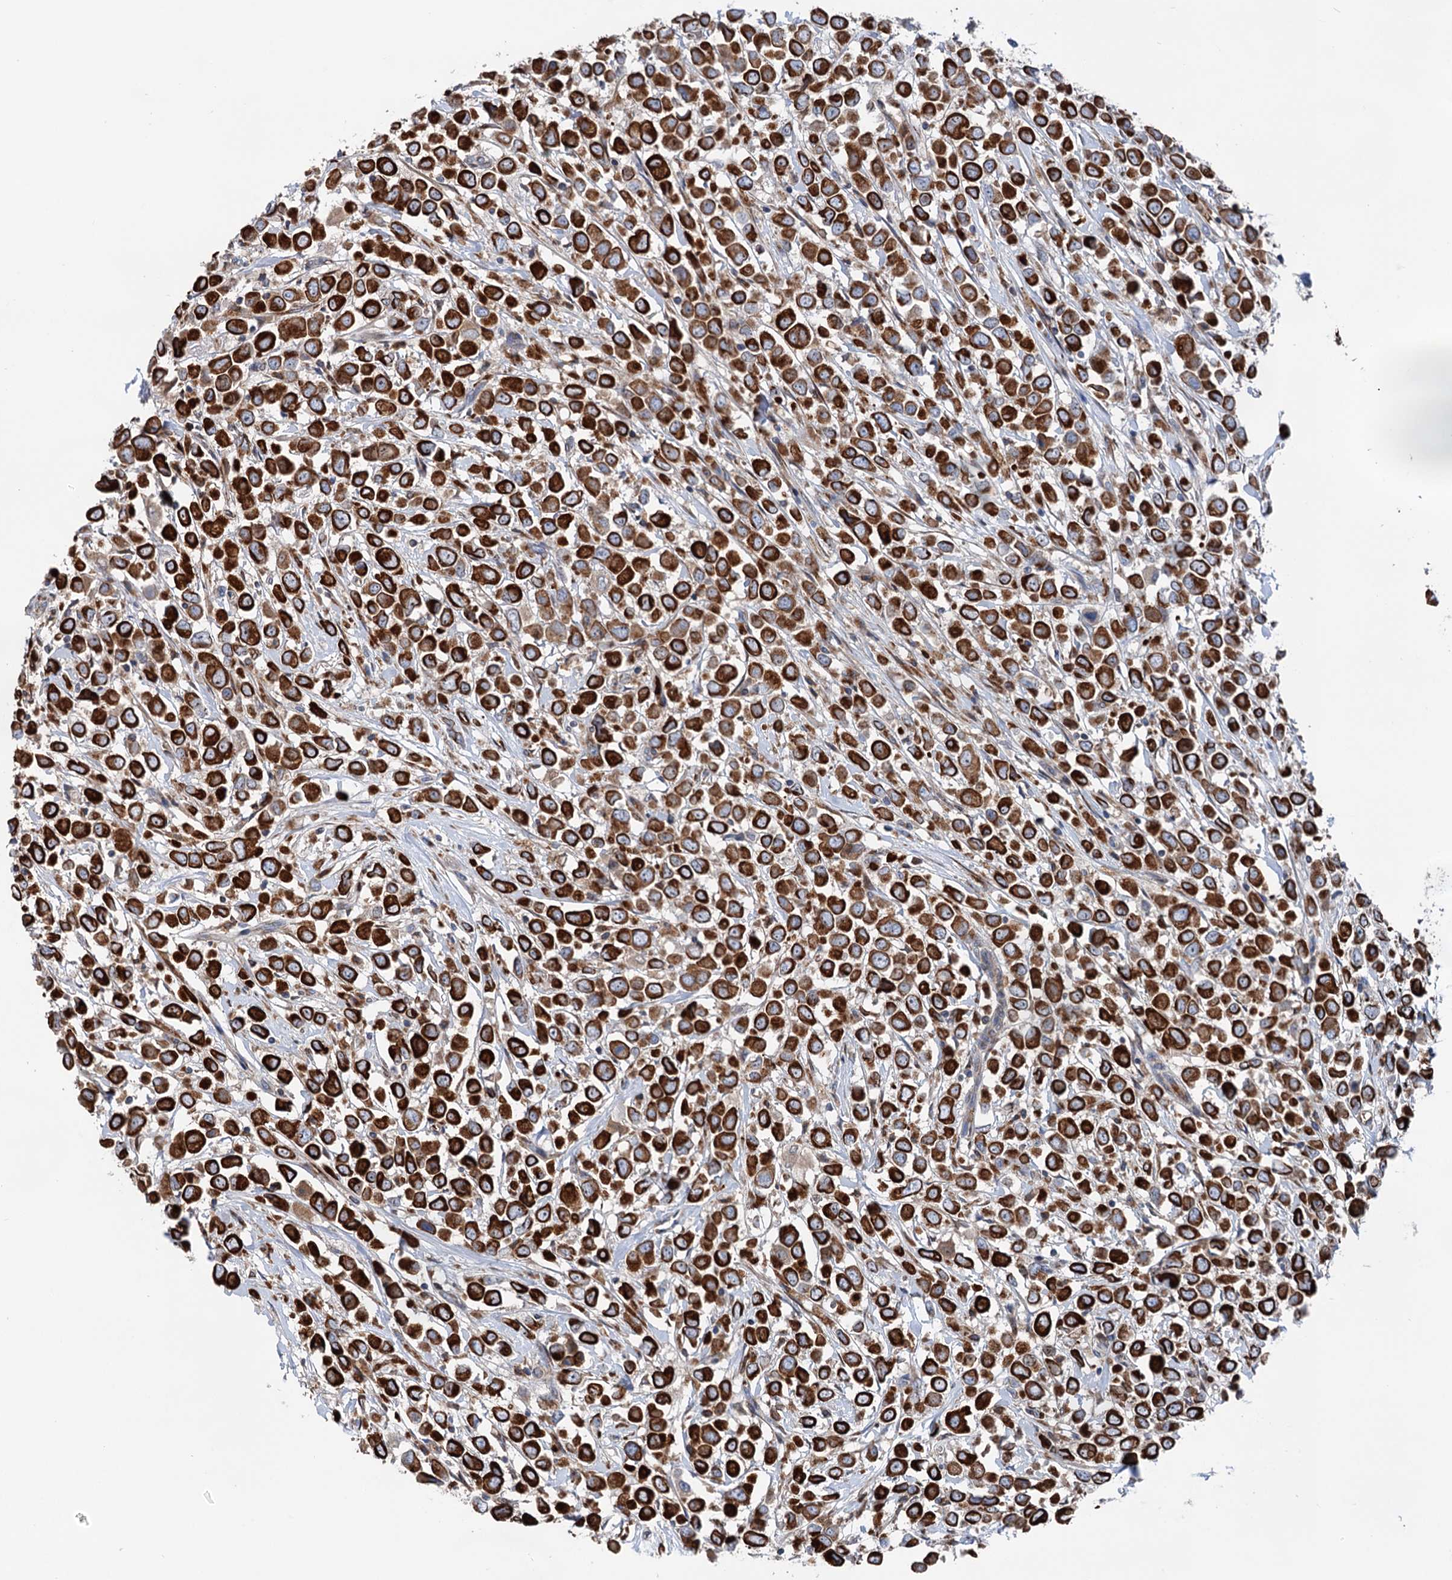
{"staining": {"intensity": "strong", "quantity": ">75%", "location": "cytoplasmic/membranous"}, "tissue": "breast cancer", "cell_type": "Tumor cells", "image_type": "cancer", "snomed": [{"axis": "morphology", "description": "Duct carcinoma"}, {"axis": "topography", "description": "Breast"}], "caption": "Brown immunohistochemical staining in intraductal carcinoma (breast) displays strong cytoplasmic/membranous expression in approximately >75% of tumor cells.", "gene": "EIPR1", "patient": {"sex": "female", "age": 61}}